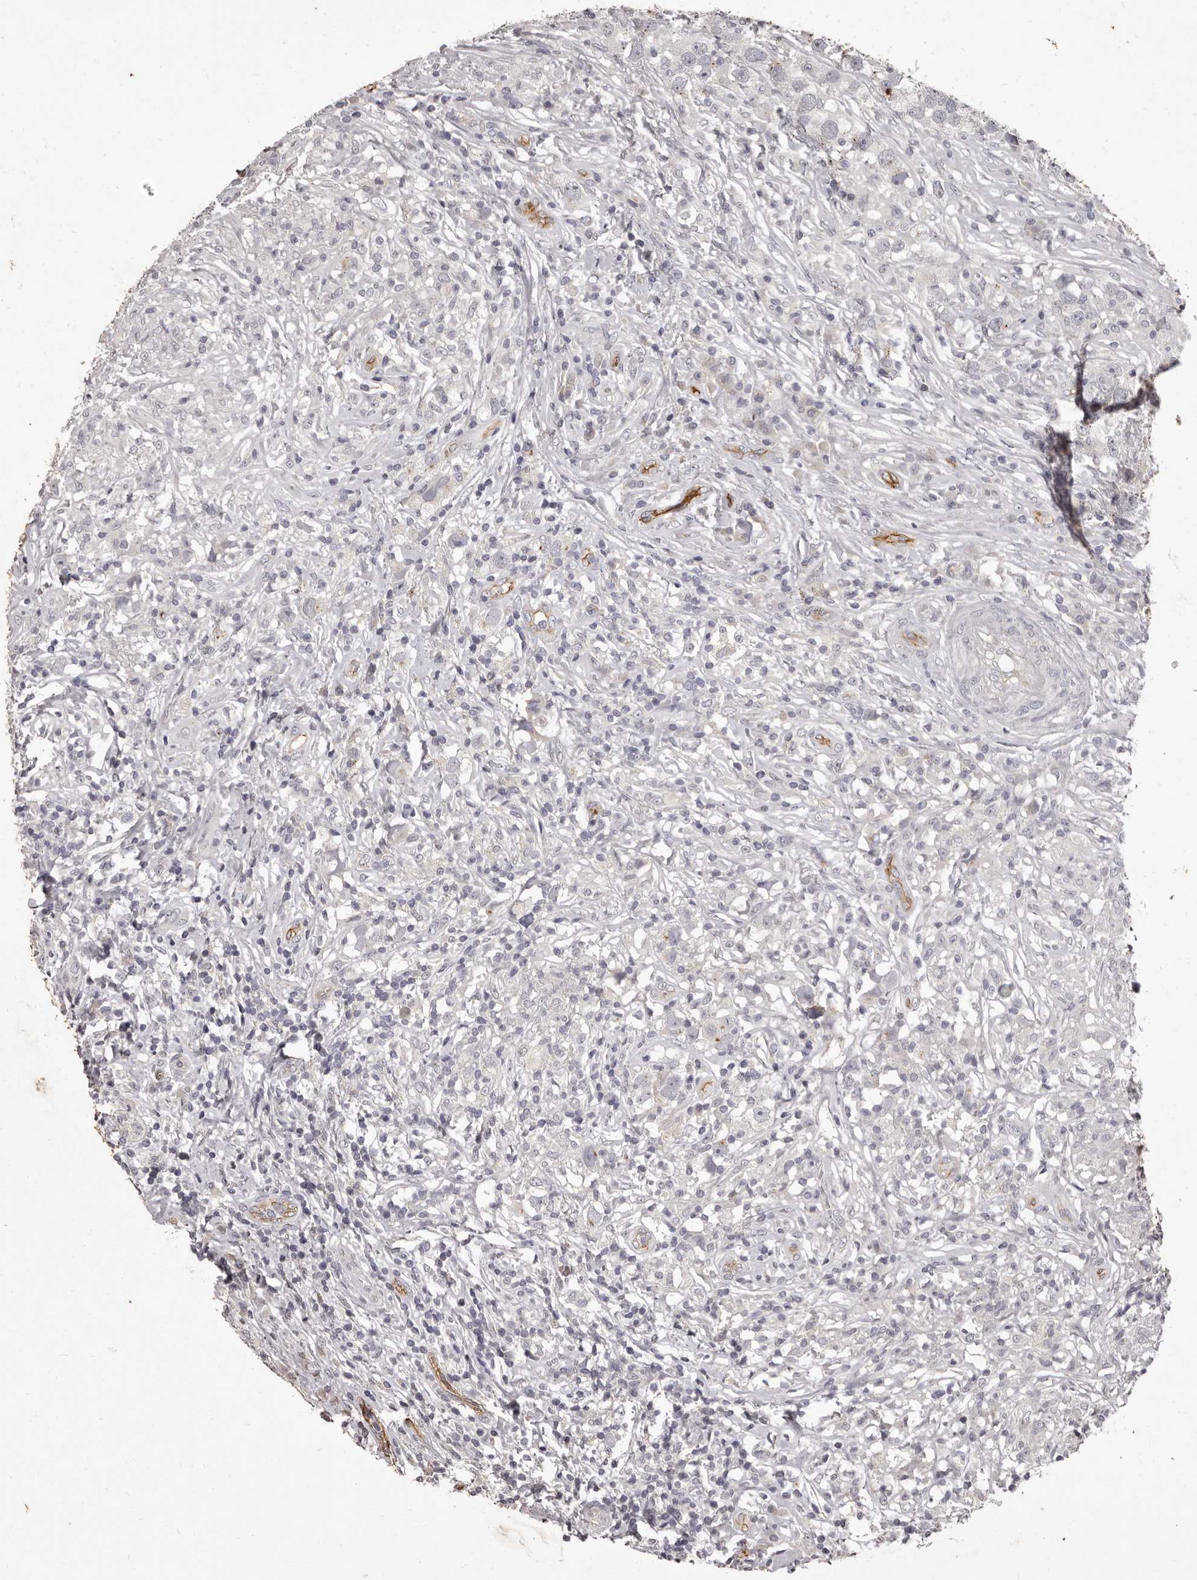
{"staining": {"intensity": "negative", "quantity": "none", "location": "none"}, "tissue": "testis cancer", "cell_type": "Tumor cells", "image_type": "cancer", "snomed": [{"axis": "morphology", "description": "Seminoma, NOS"}, {"axis": "topography", "description": "Testis"}], "caption": "Image shows no protein expression in tumor cells of testis seminoma tissue. (DAB immunohistochemistry, high magnification).", "gene": "GPR78", "patient": {"sex": "male", "age": 49}}